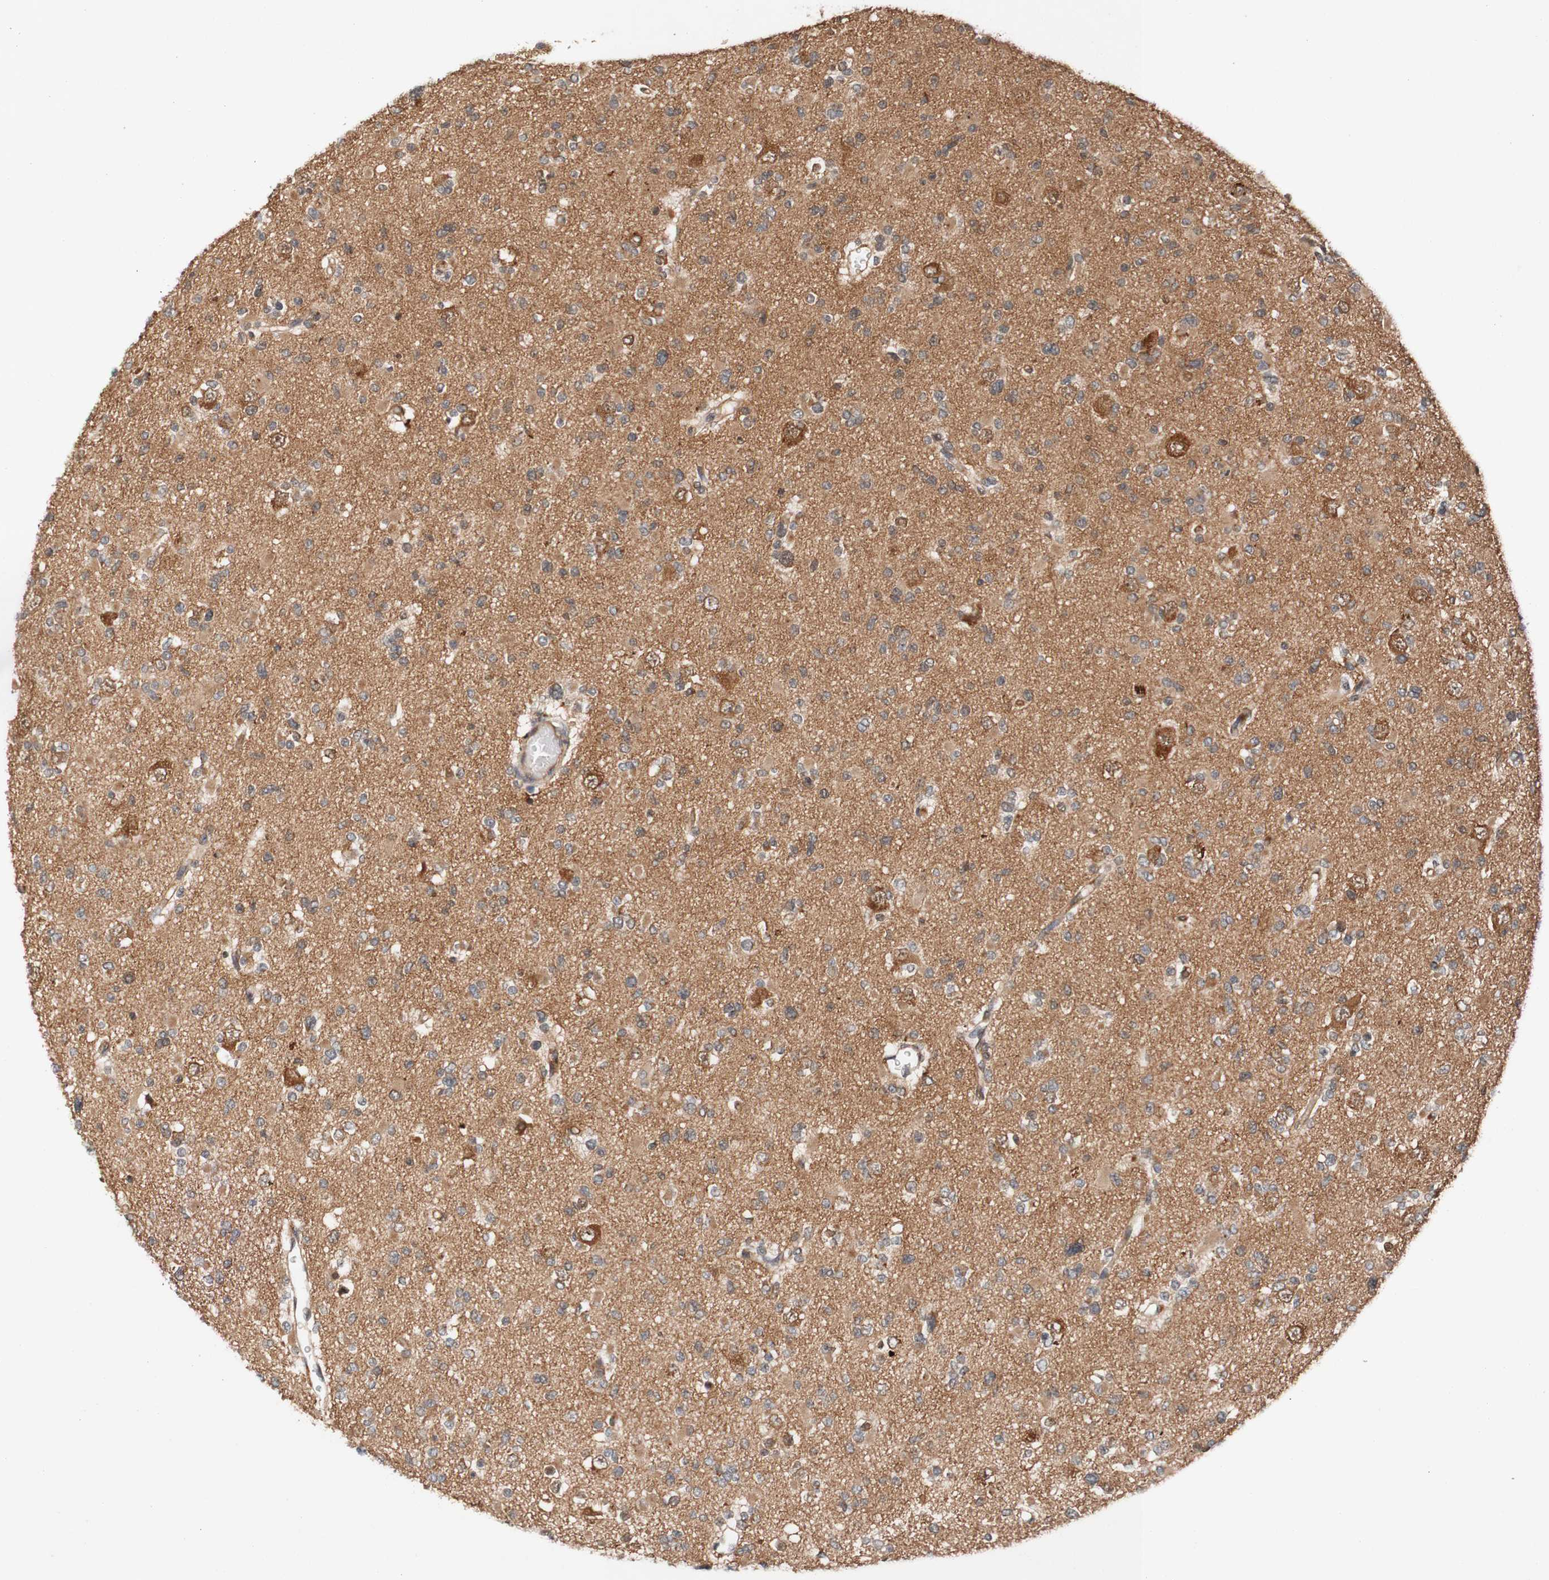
{"staining": {"intensity": "weak", "quantity": ">75%", "location": "cytoplasmic/membranous"}, "tissue": "glioma", "cell_type": "Tumor cells", "image_type": "cancer", "snomed": [{"axis": "morphology", "description": "Glioma, malignant, Low grade"}, {"axis": "topography", "description": "Brain"}], "caption": "Tumor cells display low levels of weak cytoplasmic/membranous positivity in approximately >75% of cells in glioma. (Brightfield microscopy of DAB IHC at high magnification).", "gene": "PIN1", "patient": {"sex": "female", "age": 22}}